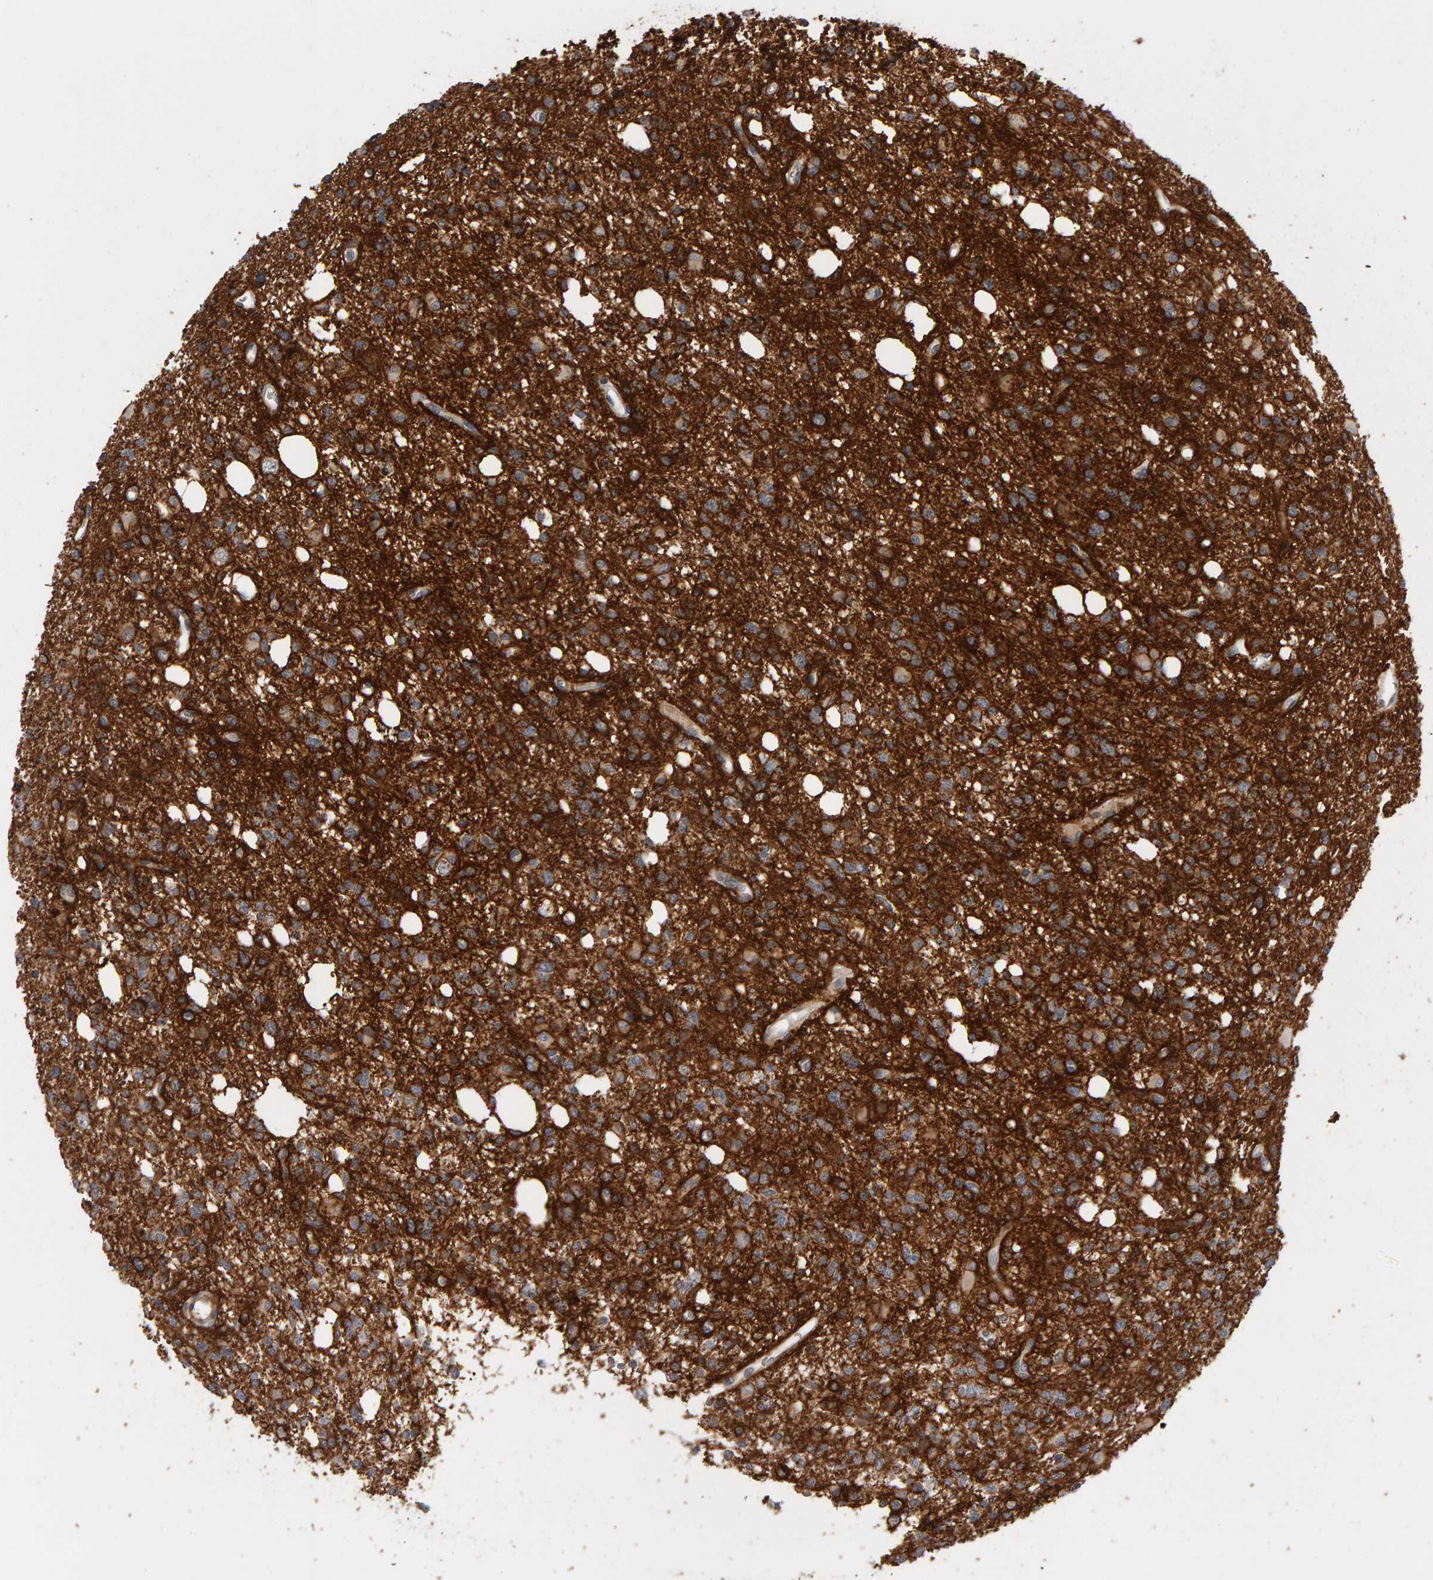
{"staining": {"intensity": "moderate", "quantity": "<25%", "location": "cytoplasmic/membranous"}, "tissue": "glioma", "cell_type": "Tumor cells", "image_type": "cancer", "snomed": [{"axis": "morphology", "description": "Glioma, malignant, High grade"}, {"axis": "topography", "description": "Brain"}], "caption": "Glioma stained with a brown dye exhibits moderate cytoplasmic/membranous positive staining in approximately <25% of tumor cells.", "gene": "NUDCD1", "patient": {"sex": "female", "age": 62}}